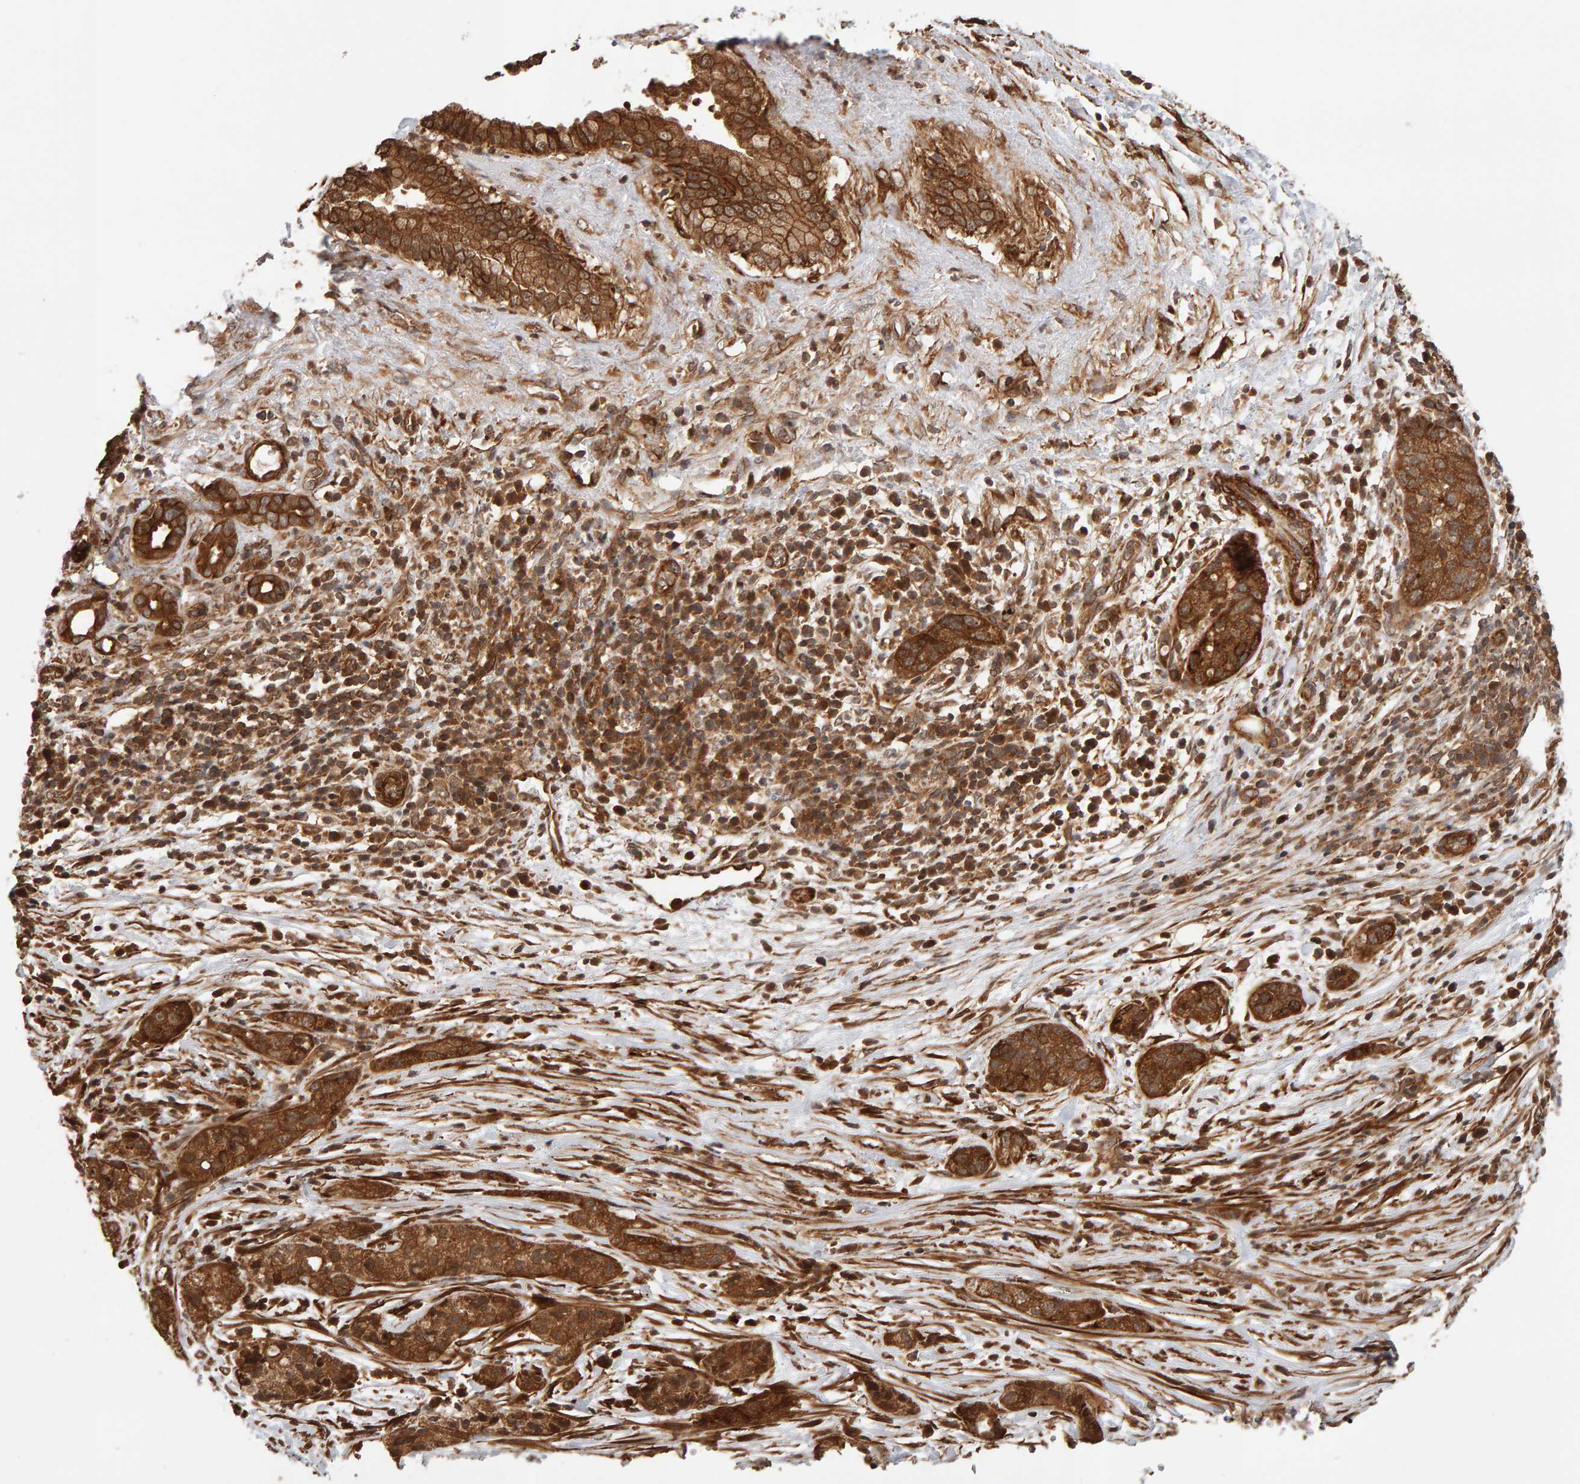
{"staining": {"intensity": "moderate", "quantity": ">75%", "location": "cytoplasmic/membranous"}, "tissue": "pancreatic cancer", "cell_type": "Tumor cells", "image_type": "cancer", "snomed": [{"axis": "morphology", "description": "Adenocarcinoma, NOS"}, {"axis": "topography", "description": "Pancreas"}], "caption": "Immunohistochemical staining of human pancreatic adenocarcinoma displays medium levels of moderate cytoplasmic/membranous protein expression in approximately >75% of tumor cells. (brown staining indicates protein expression, while blue staining denotes nuclei).", "gene": "SYNRG", "patient": {"sex": "female", "age": 78}}